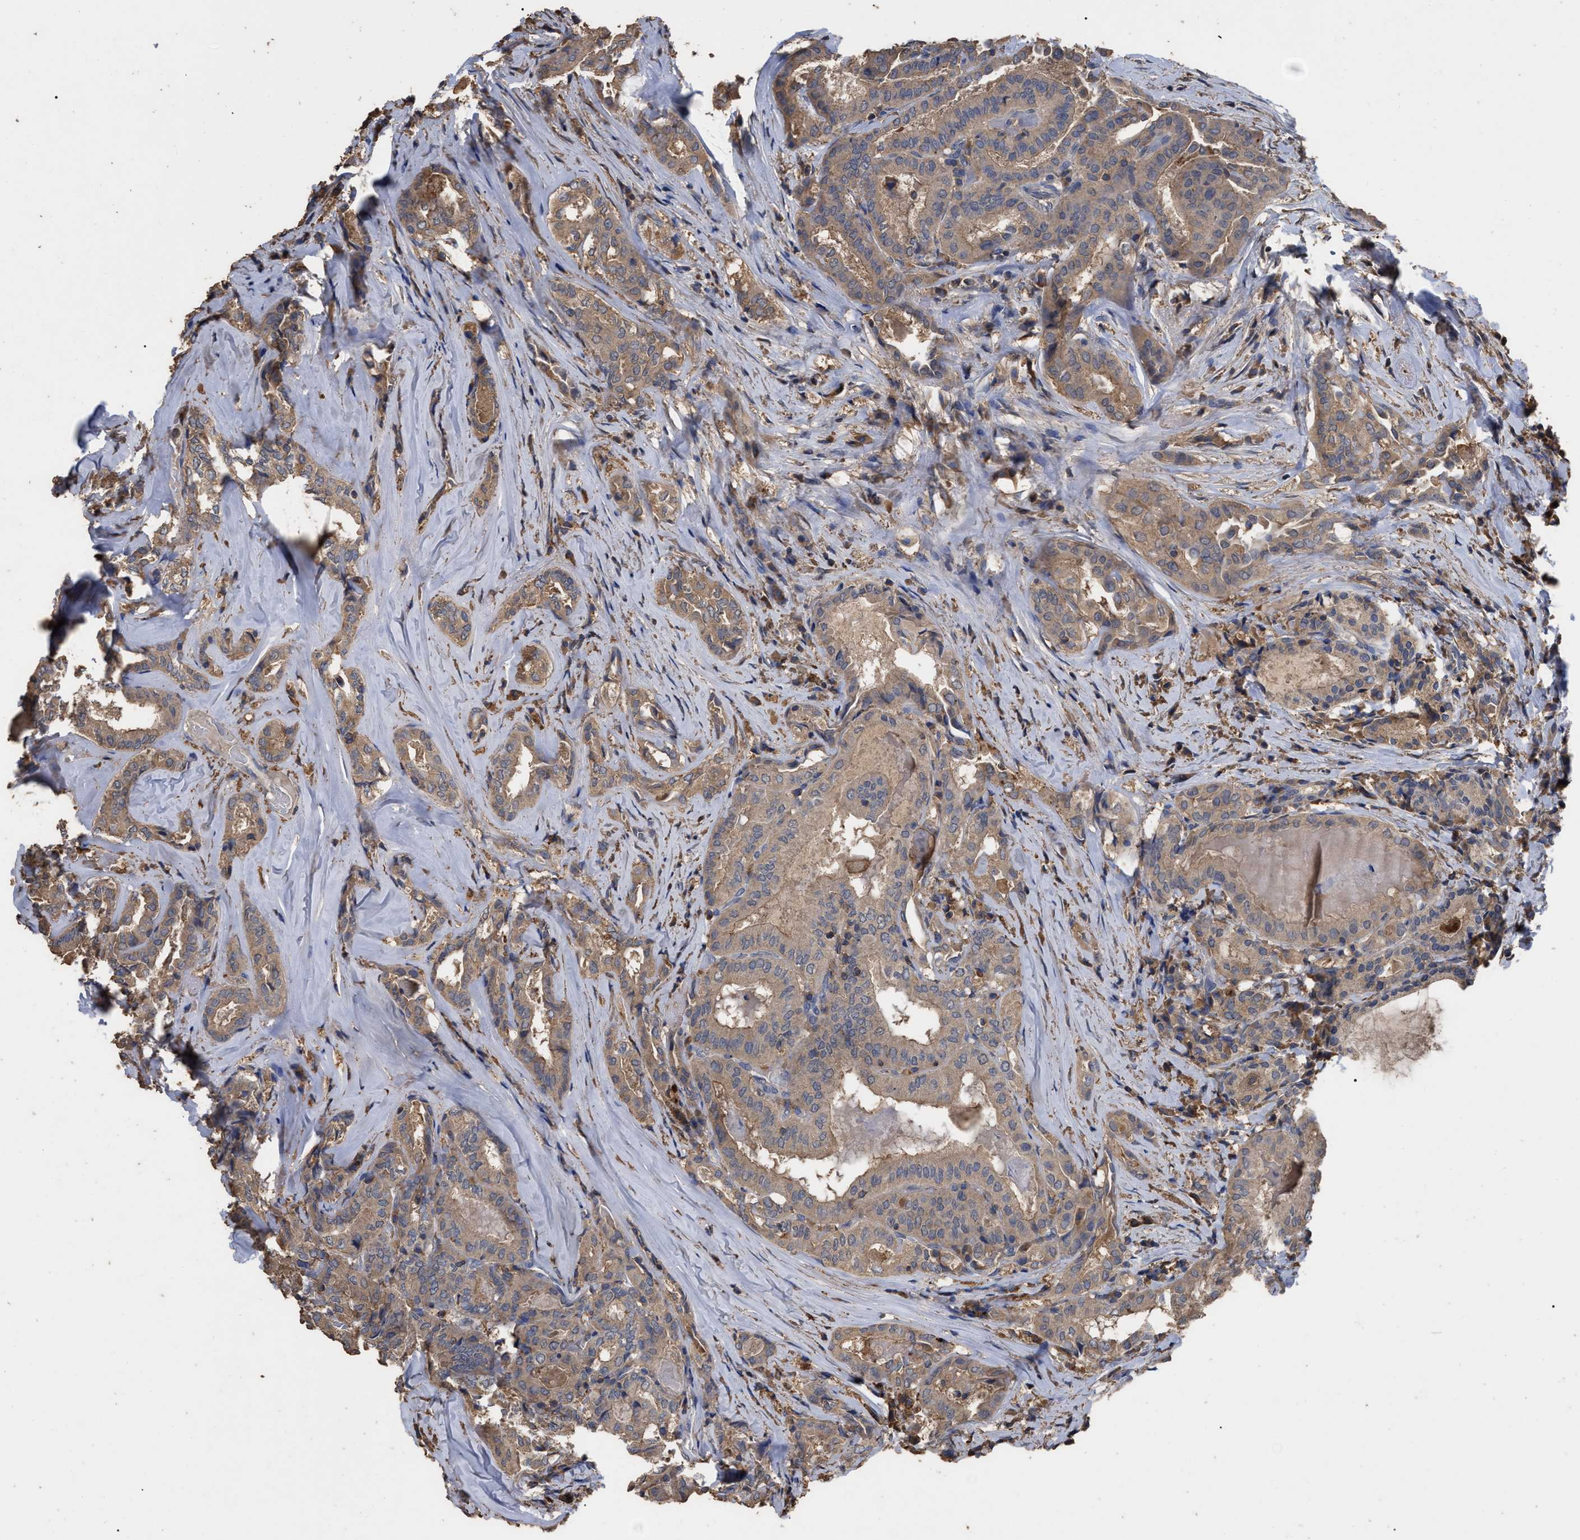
{"staining": {"intensity": "weak", "quantity": ">75%", "location": "cytoplasmic/membranous"}, "tissue": "thyroid cancer", "cell_type": "Tumor cells", "image_type": "cancer", "snomed": [{"axis": "morphology", "description": "Papillary adenocarcinoma, NOS"}, {"axis": "topography", "description": "Thyroid gland"}], "caption": "A high-resolution histopathology image shows immunohistochemistry staining of thyroid cancer, which reveals weak cytoplasmic/membranous positivity in about >75% of tumor cells.", "gene": "GPR179", "patient": {"sex": "female", "age": 42}}